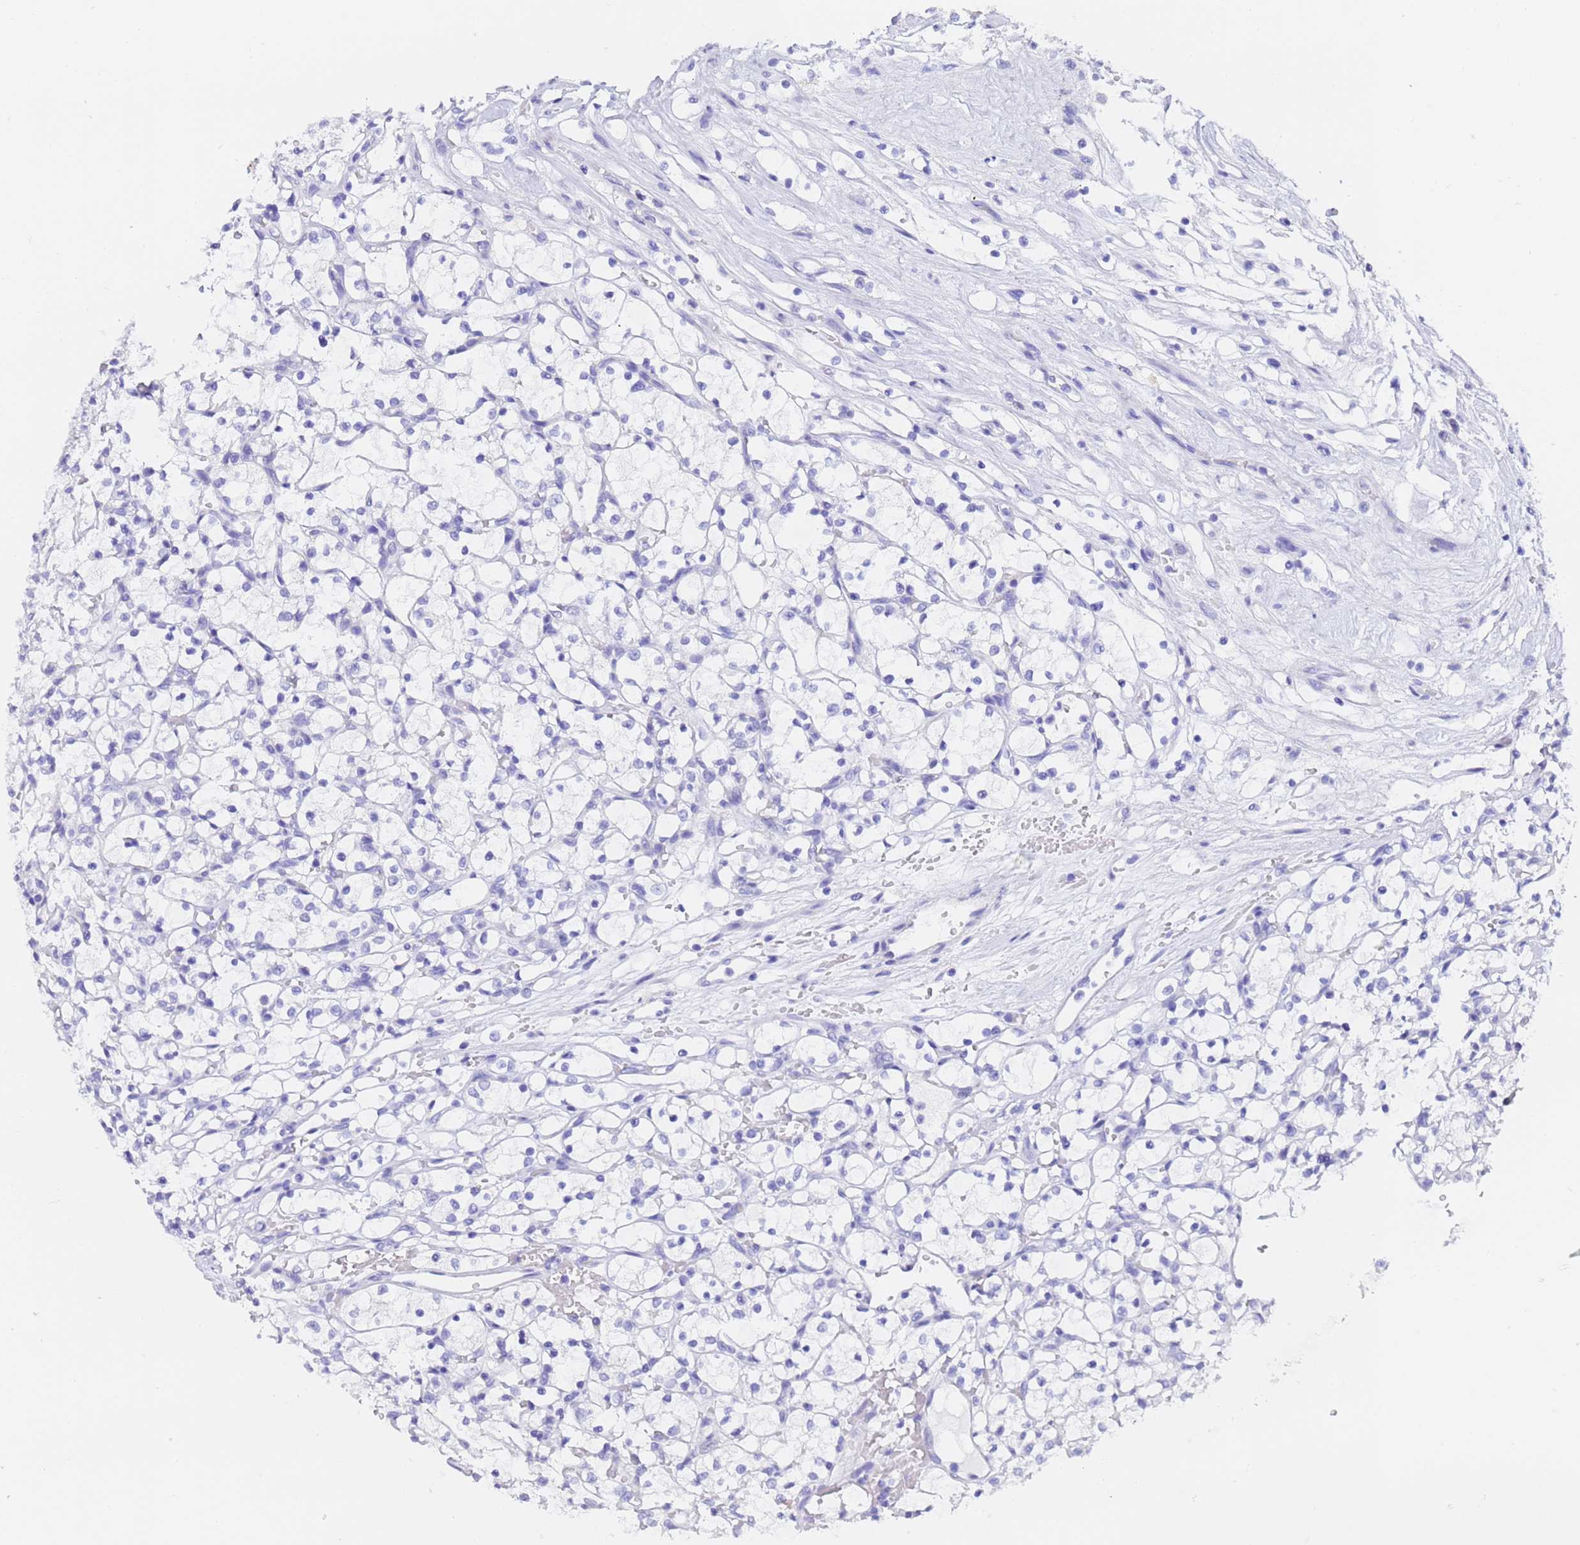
{"staining": {"intensity": "negative", "quantity": "none", "location": "none"}, "tissue": "renal cancer", "cell_type": "Tumor cells", "image_type": "cancer", "snomed": [{"axis": "morphology", "description": "Adenocarcinoma, NOS"}, {"axis": "topography", "description": "Kidney"}], "caption": "High power microscopy histopathology image of an immunohistochemistry micrograph of renal cancer (adenocarcinoma), revealing no significant expression in tumor cells.", "gene": "GABRA1", "patient": {"sex": "female", "age": 69}}